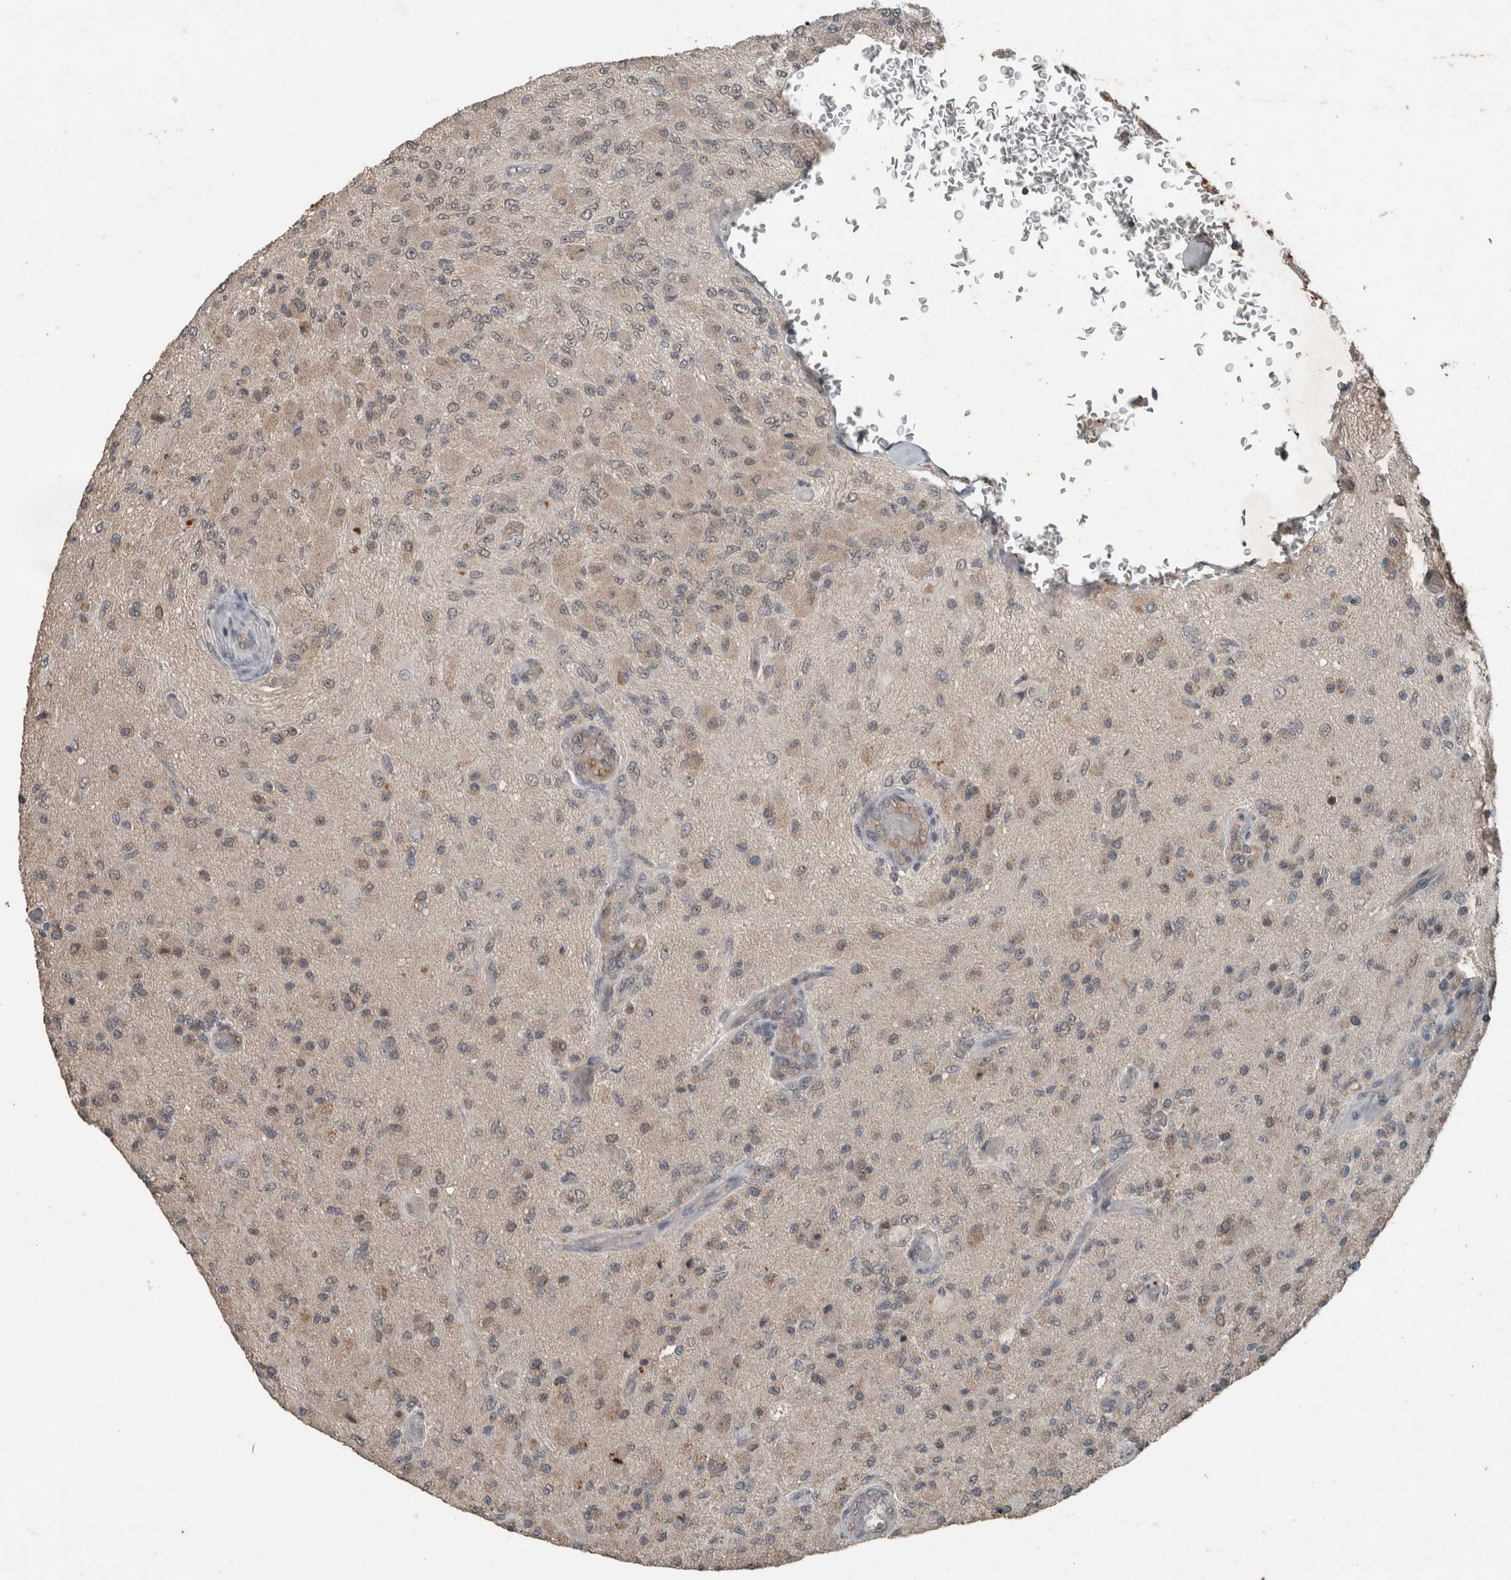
{"staining": {"intensity": "negative", "quantity": "none", "location": "none"}, "tissue": "glioma", "cell_type": "Tumor cells", "image_type": "cancer", "snomed": [{"axis": "morphology", "description": "Normal tissue, NOS"}, {"axis": "morphology", "description": "Glioma, malignant, High grade"}, {"axis": "topography", "description": "Cerebral cortex"}], "caption": "Immunohistochemical staining of human glioma shows no significant positivity in tumor cells.", "gene": "MYO1E", "patient": {"sex": "male", "age": 77}}